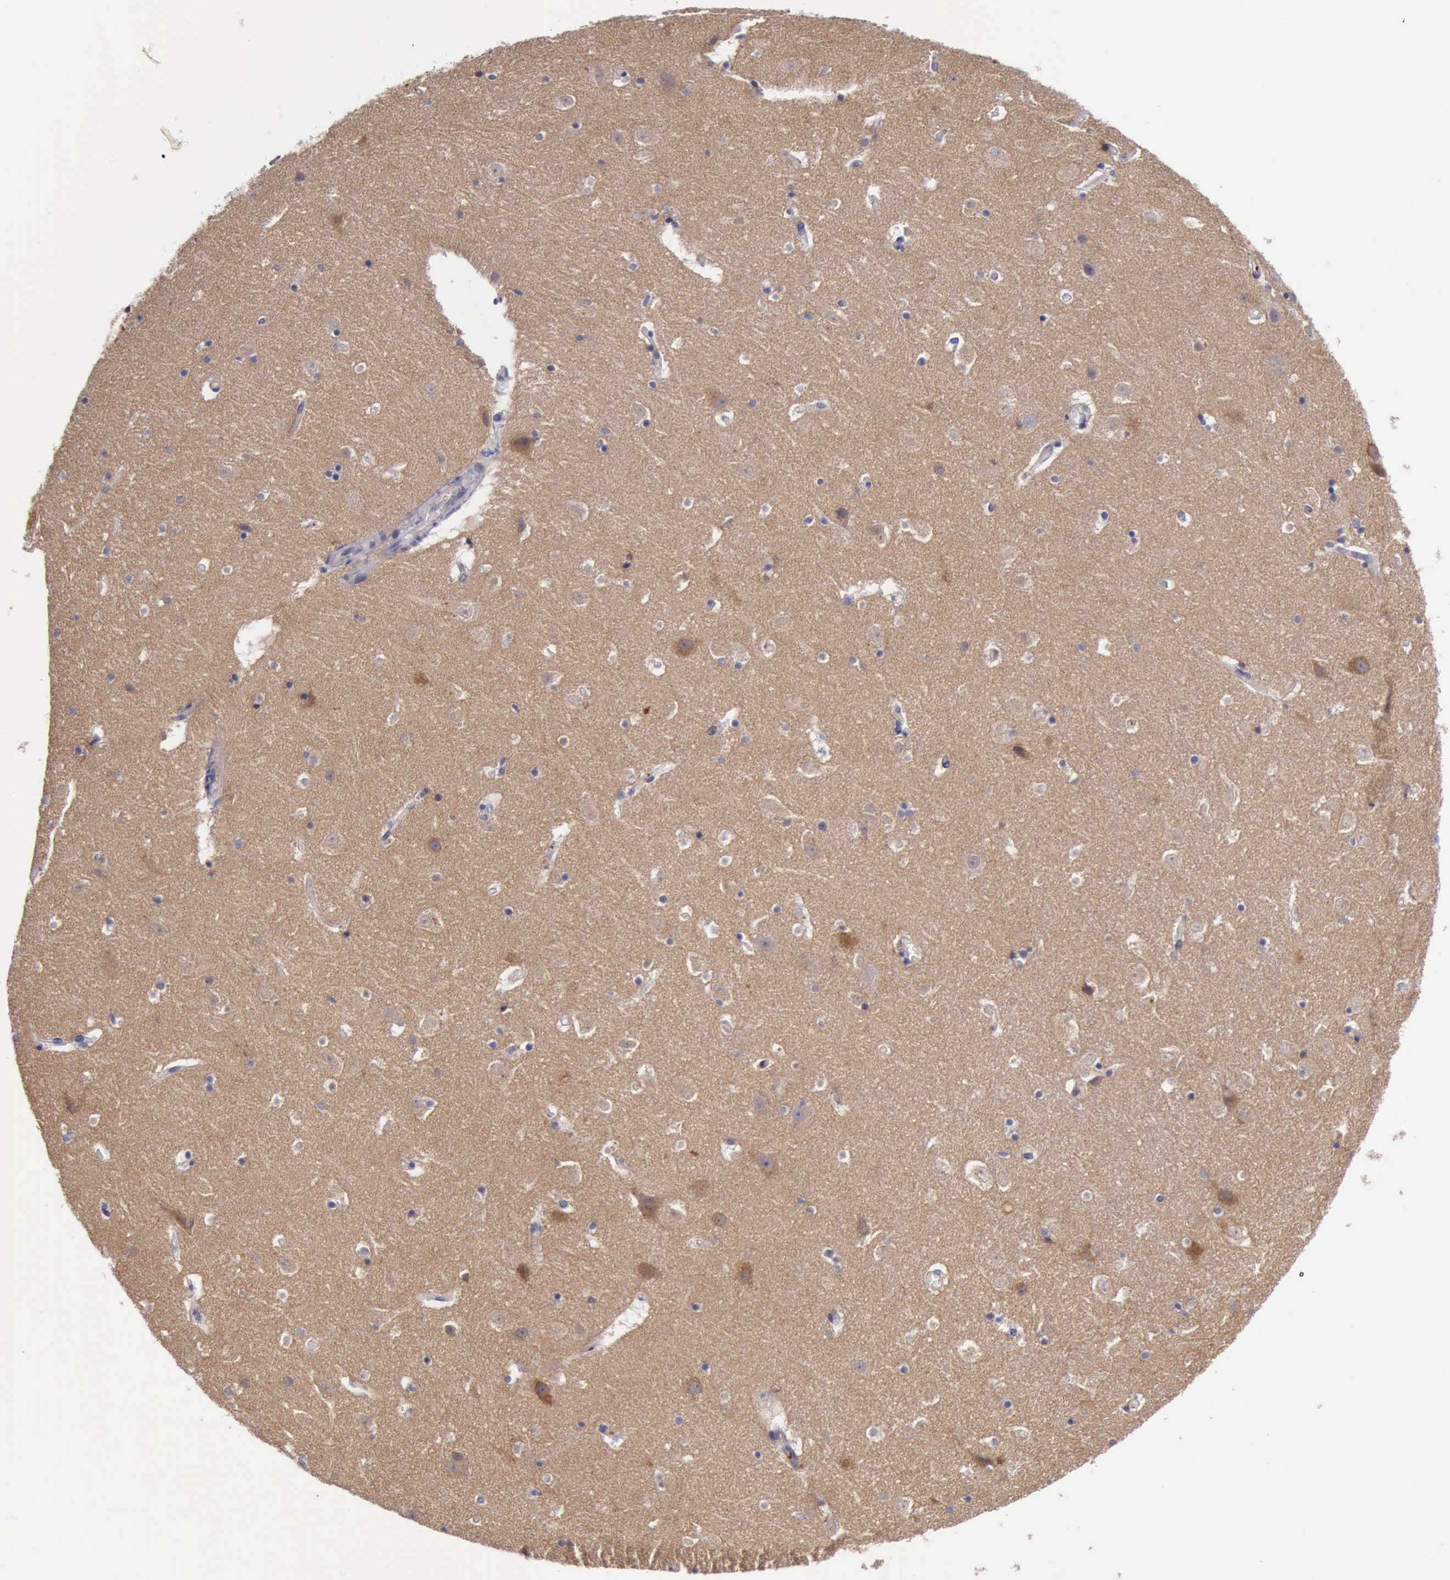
{"staining": {"intensity": "negative", "quantity": "none", "location": "none"}, "tissue": "hippocampus", "cell_type": "Glial cells", "image_type": "normal", "snomed": [{"axis": "morphology", "description": "Normal tissue, NOS"}, {"axis": "topography", "description": "Hippocampus"}], "caption": "Glial cells show no significant protein staining in benign hippocampus. Nuclei are stained in blue.", "gene": "RAB39B", "patient": {"sex": "male", "age": 45}}